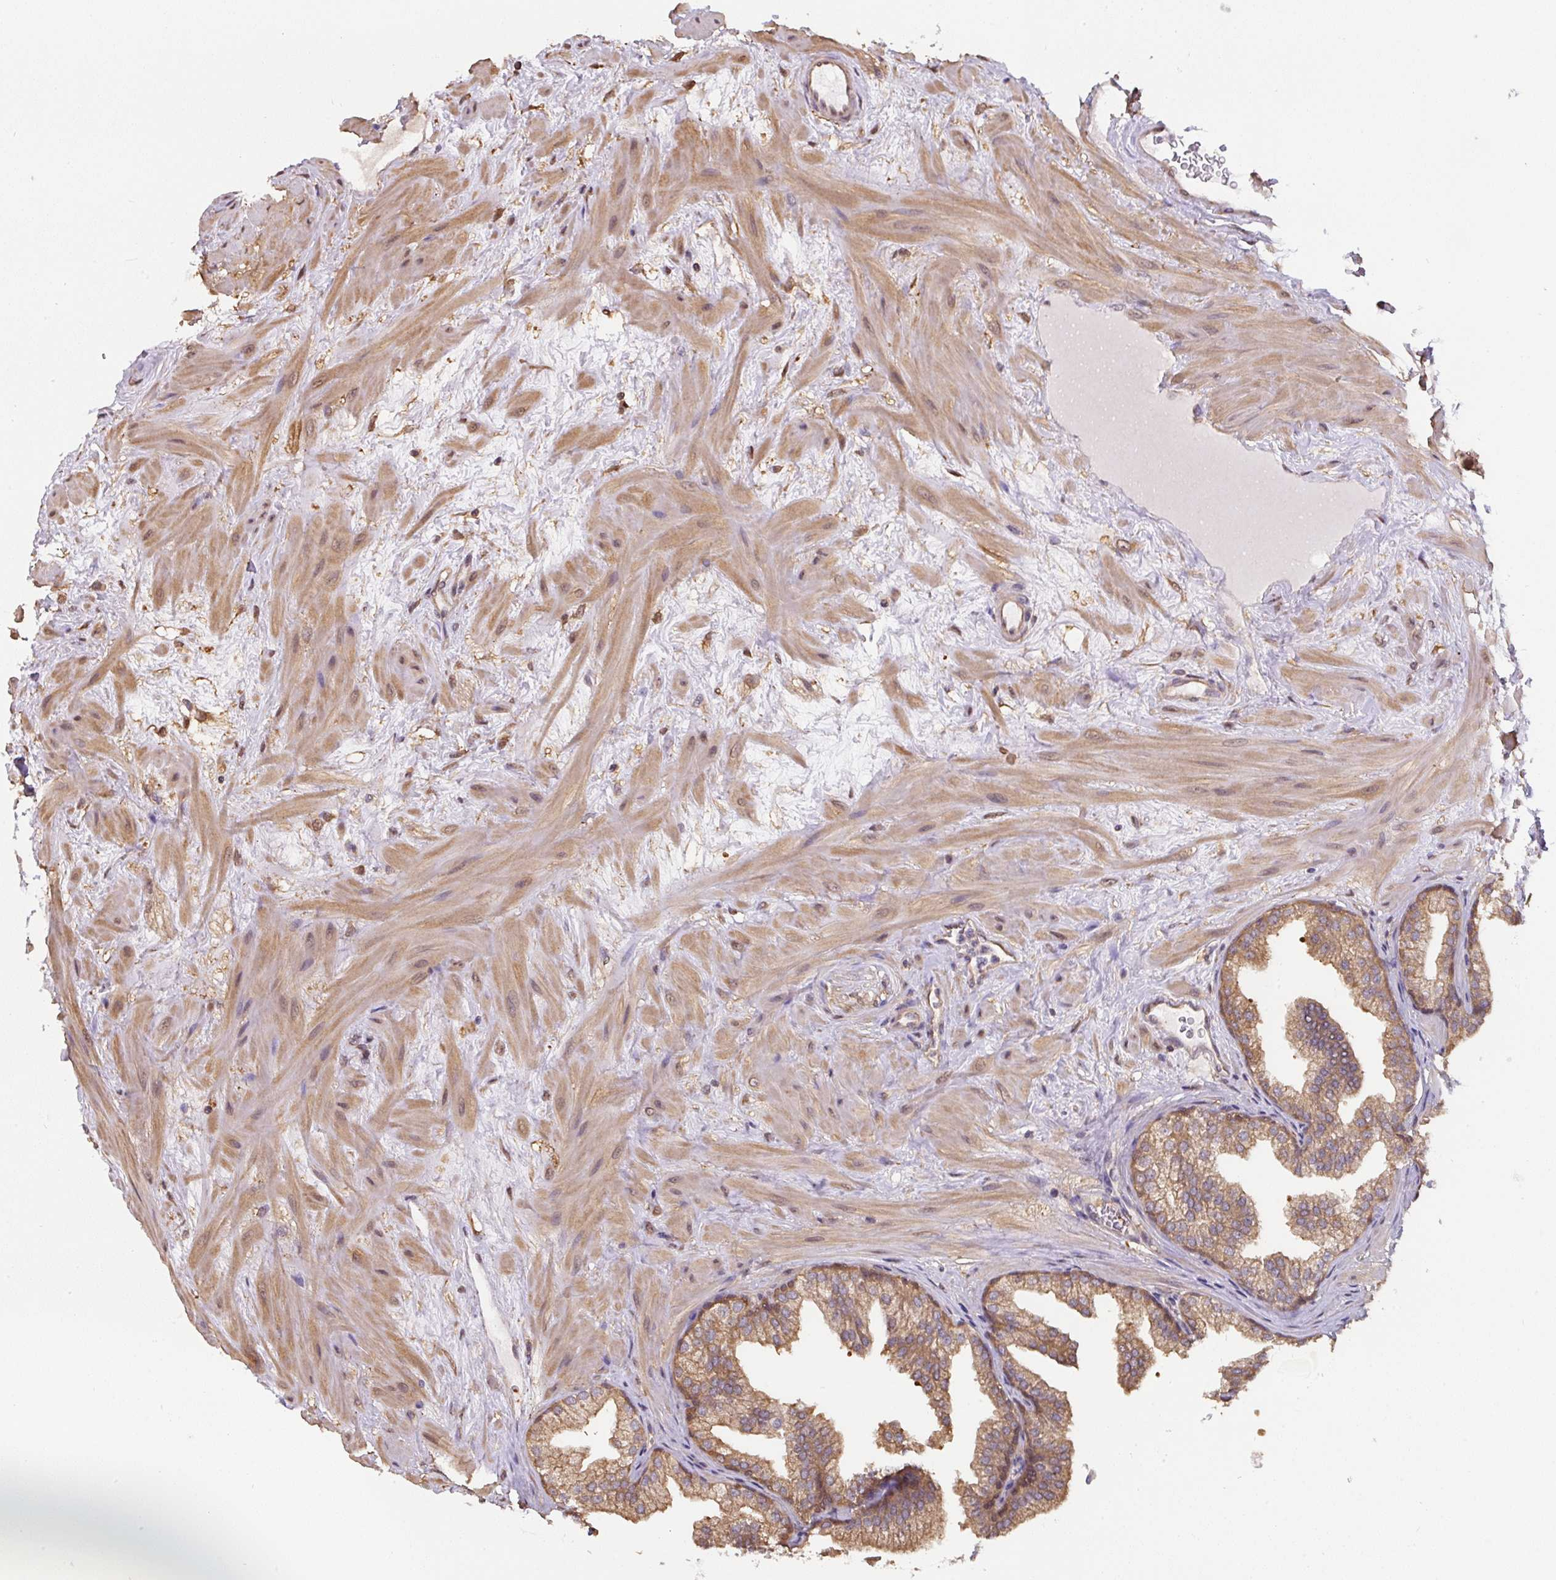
{"staining": {"intensity": "moderate", "quantity": ">75%", "location": "cytoplasmic/membranous"}, "tissue": "prostate", "cell_type": "Glandular cells", "image_type": "normal", "snomed": [{"axis": "morphology", "description": "Normal tissue, NOS"}, {"axis": "topography", "description": "Prostate"}], "caption": "Unremarkable prostate reveals moderate cytoplasmic/membranous positivity in about >75% of glandular cells, visualized by immunohistochemistry.", "gene": "ST13", "patient": {"sex": "male", "age": 37}}